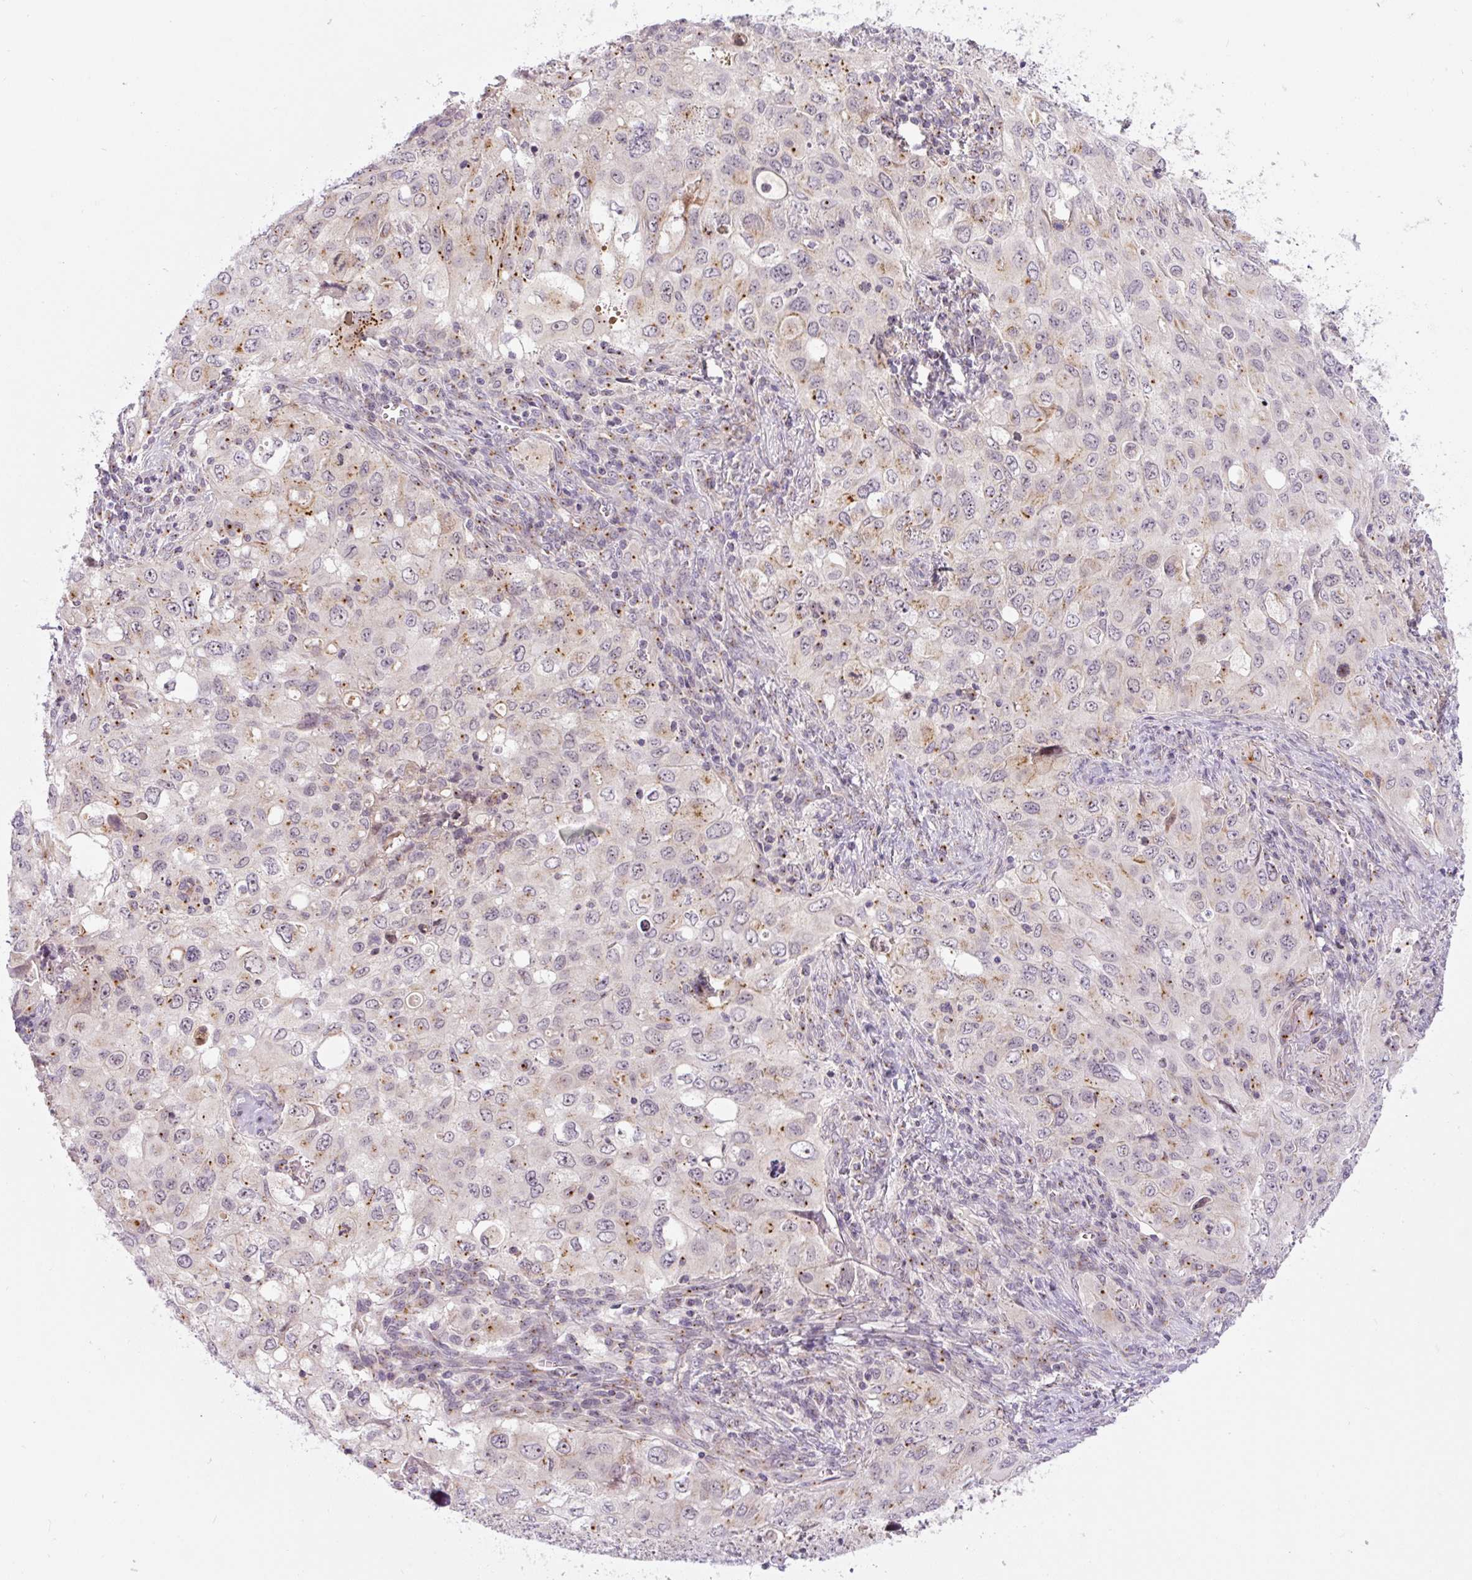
{"staining": {"intensity": "moderate", "quantity": "25%-75%", "location": "cytoplasmic/membranous"}, "tissue": "lung cancer", "cell_type": "Tumor cells", "image_type": "cancer", "snomed": [{"axis": "morphology", "description": "Adenocarcinoma, NOS"}, {"axis": "morphology", "description": "Adenocarcinoma, metastatic, NOS"}, {"axis": "topography", "description": "Lymph node"}, {"axis": "topography", "description": "Lung"}], "caption": "Human lung cancer stained for a protein (brown) exhibits moderate cytoplasmic/membranous positive staining in approximately 25%-75% of tumor cells.", "gene": "PCM1", "patient": {"sex": "female", "age": 42}}